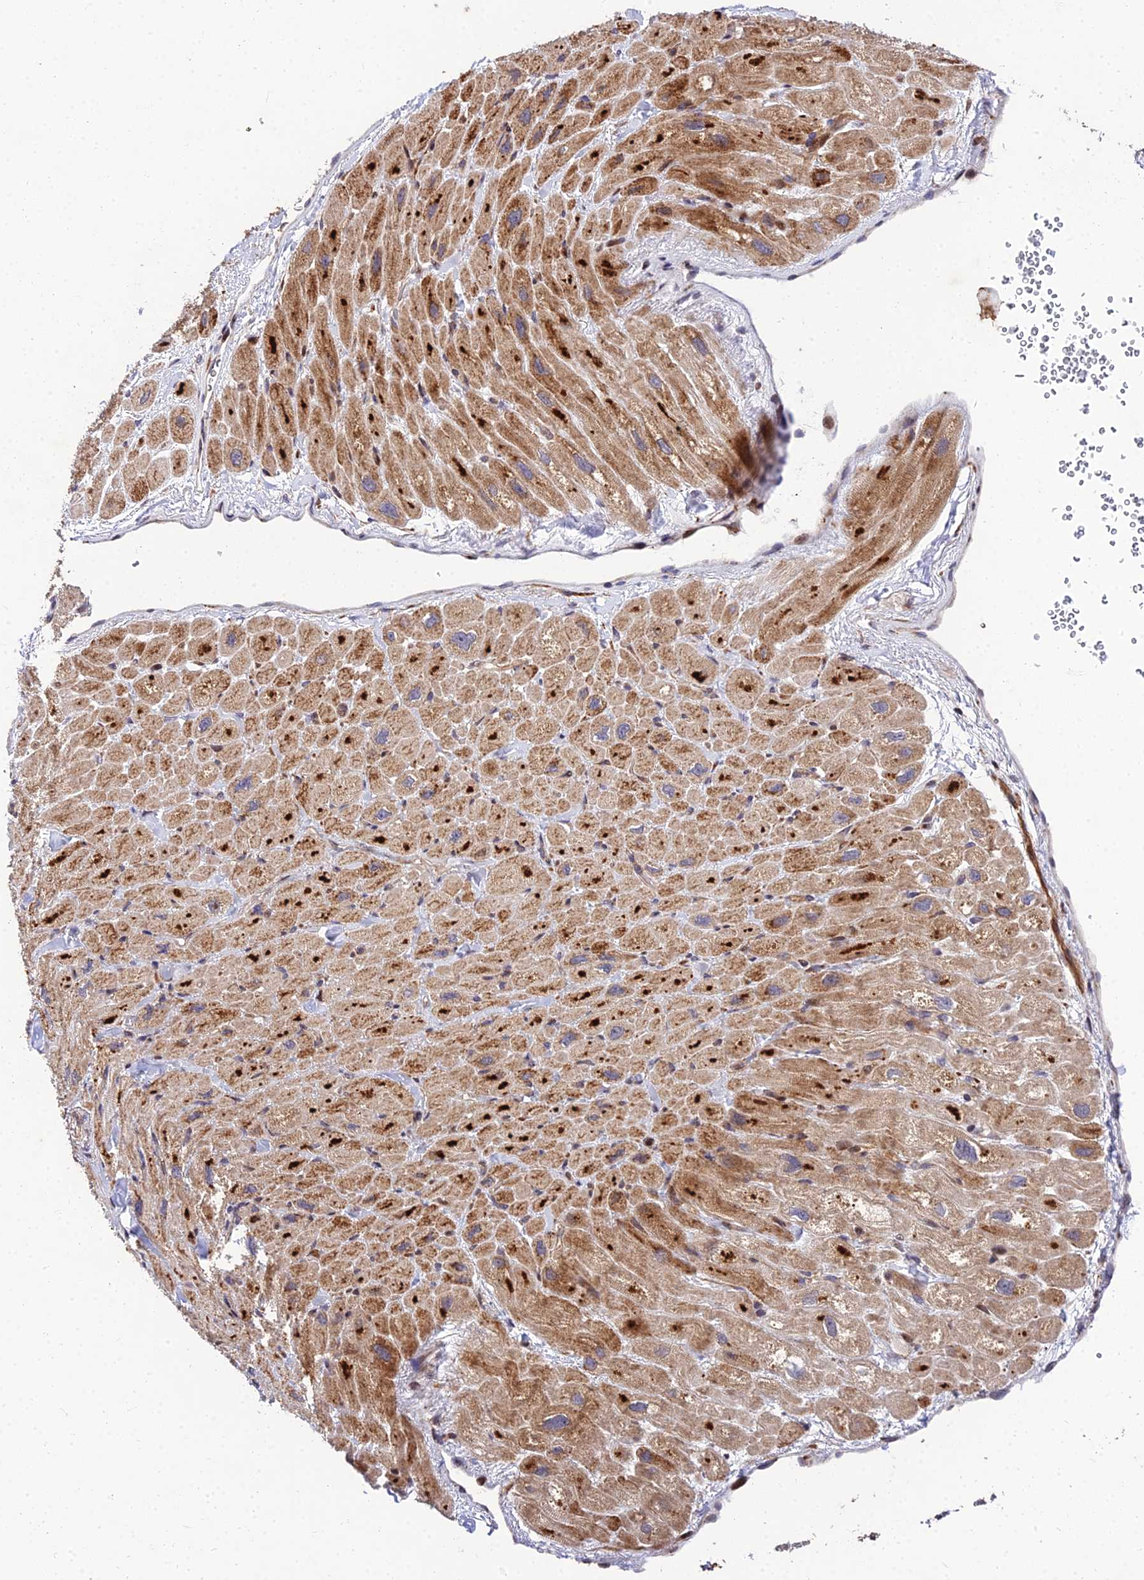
{"staining": {"intensity": "moderate", "quantity": ">75%", "location": "cytoplasmic/membranous"}, "tissue": "heart muscle", "cell_type": "Cardiomyocytes", "image_type": "normal", "snomed": [{"axis": "morphology", "description": "Normal tissue, NOS"}, {"axis": "topography", "description": "Heart"}], "caption": "DAB immunohistochemical staining of unremarkable human heart muscle exhibits moderate cytoplasmic/membranous protein expression in approximately >75% of cardiomyocytes.", "gene": "MKKS", "patient": {"sex": "male", "age": 65}}